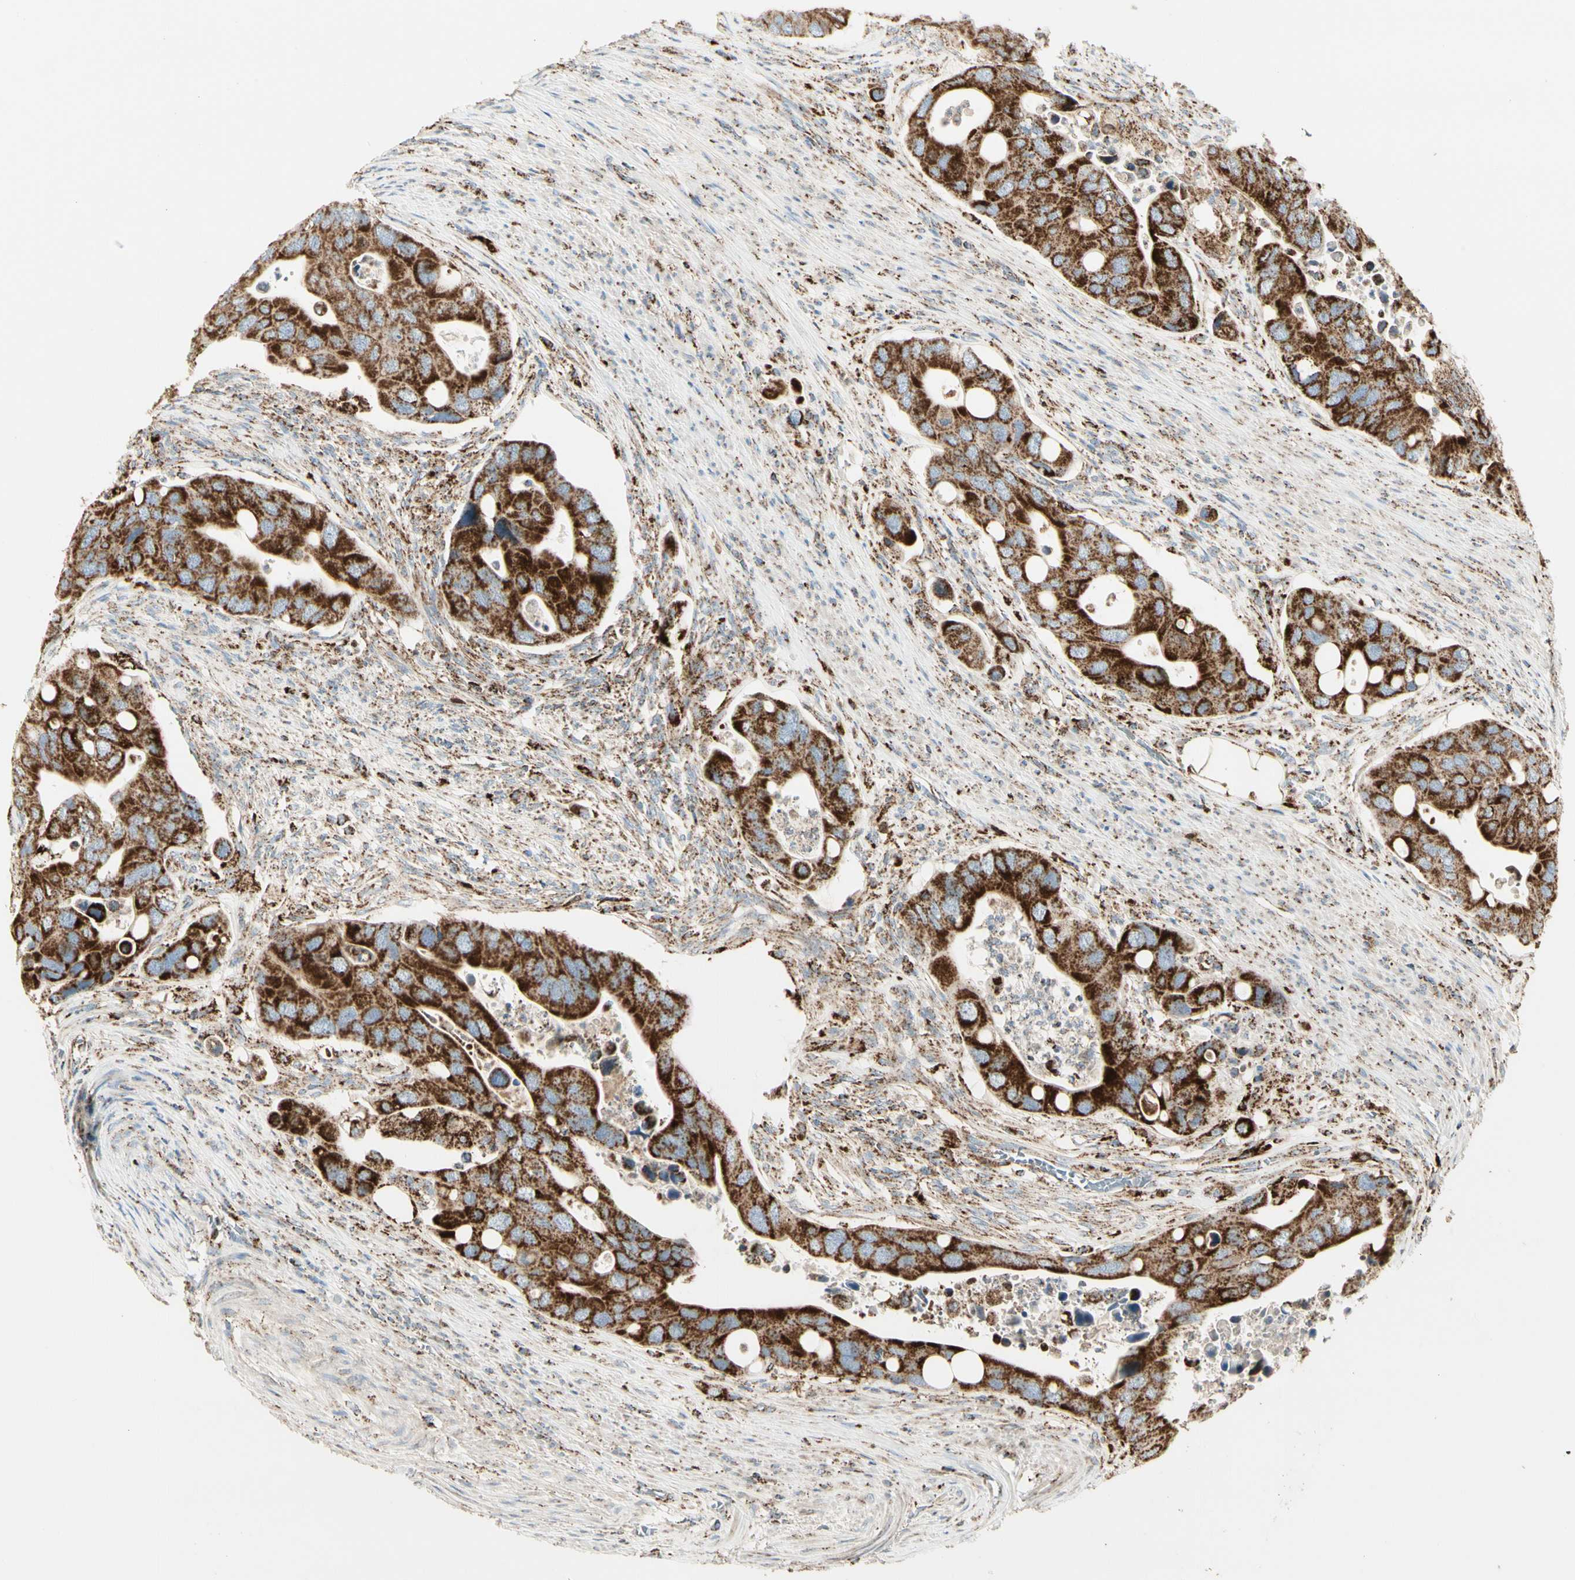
{"staining": {"intensity": "strong", "quantity": ">75%", "location": "cytoplasmic/membranous"}, "tissue": "colorectal cancer", "cell_type": "Tumor cells", "image_type": "cancer", "snomed": [{"axis": "morphology", "description": "Adenocarcinoma, NOS"}, {"axis": "topography", "description": "Rectum"}], "caption": "Brown immunohistochemical staining in adenocarcinoma (colorectal) displays strong cytoplasmic/membranous staining in approximately >75% of tumor cells.", "gene": "ME2", "patient": {"sex": "female", "age": 57}}